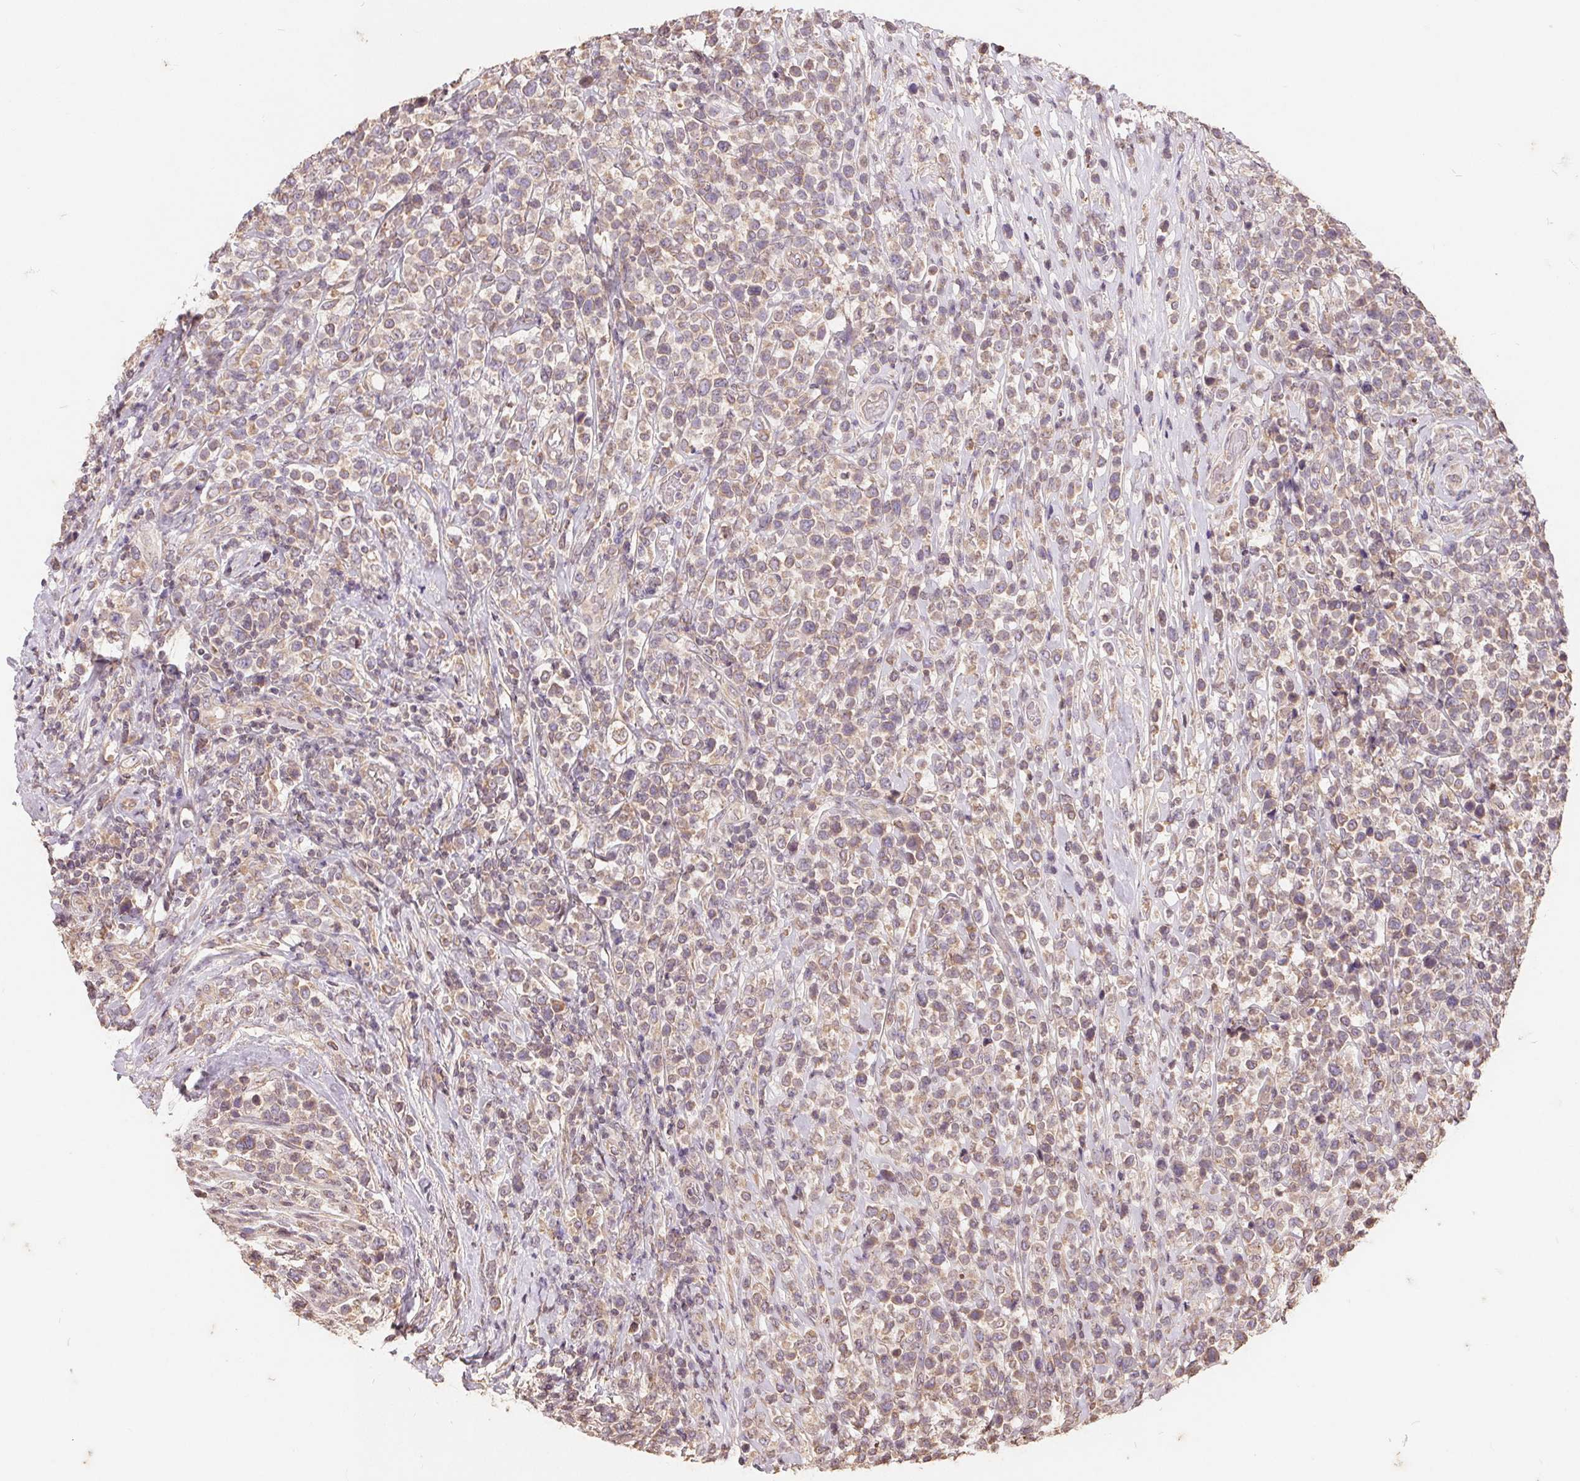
{"staining": {"intensity": "weak", "quantity": "25%-75%", "location": "cytoplasmic/membranous"}, "tissue": "lymphoma", "cell_type": "Tumor cells", "image_type": "cancer", "snomed": [{"axis": "morphology", "description": "Malignant lymphoma, non-Hodgkin's type, High grade"}, {"axis": "topography", "description": "Soft tissue"}], "caption": "Protein expression analysis of lymphoma demonstrates weak cytoplasmic/membranous expression in approximately 25%-75% of tumor cells.", "gene": "CDIPT", "patient": {"sex": "female", "age": 56}}